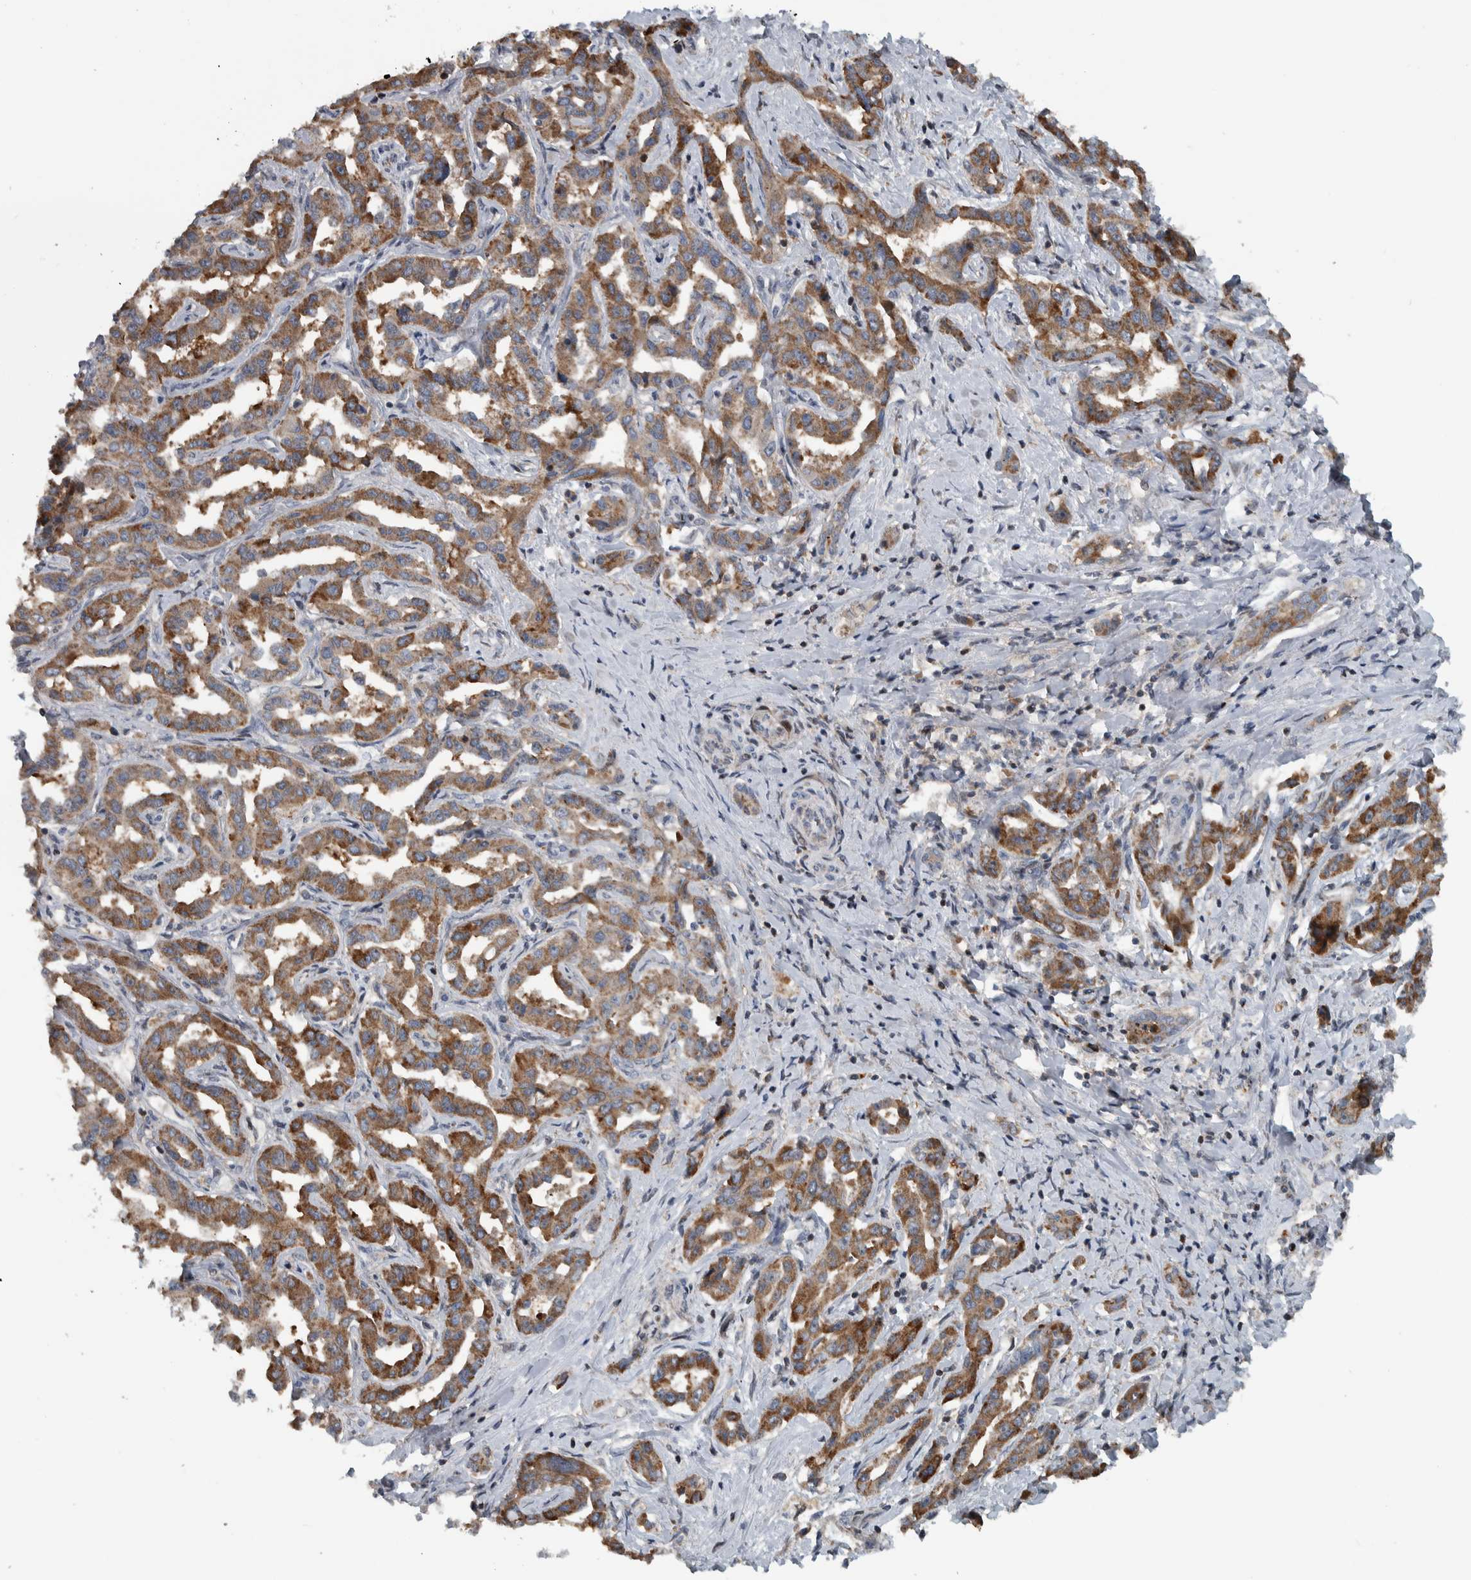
{"staining": {"intensity": "moderate", "quantity": ">75%", "location": "cytoplasmic/membranous"}, "tissue": "liver cancer", "cell_type": "Tumor cells", "image_type": "cancer", "snomed": [{"axis": "morphology", "description": "Cholangiocarcinoma"}, {"axis": "topography", "description": "Liver"}], "caption": "A brown stain highlights moderate cytoplasmic/membranous expression of a protein in human liver cancer (cholangiocarcinoma) tumor cells.", "gene": "BAIAP2L1", "patient": {"sex": "male", "age": 59}}